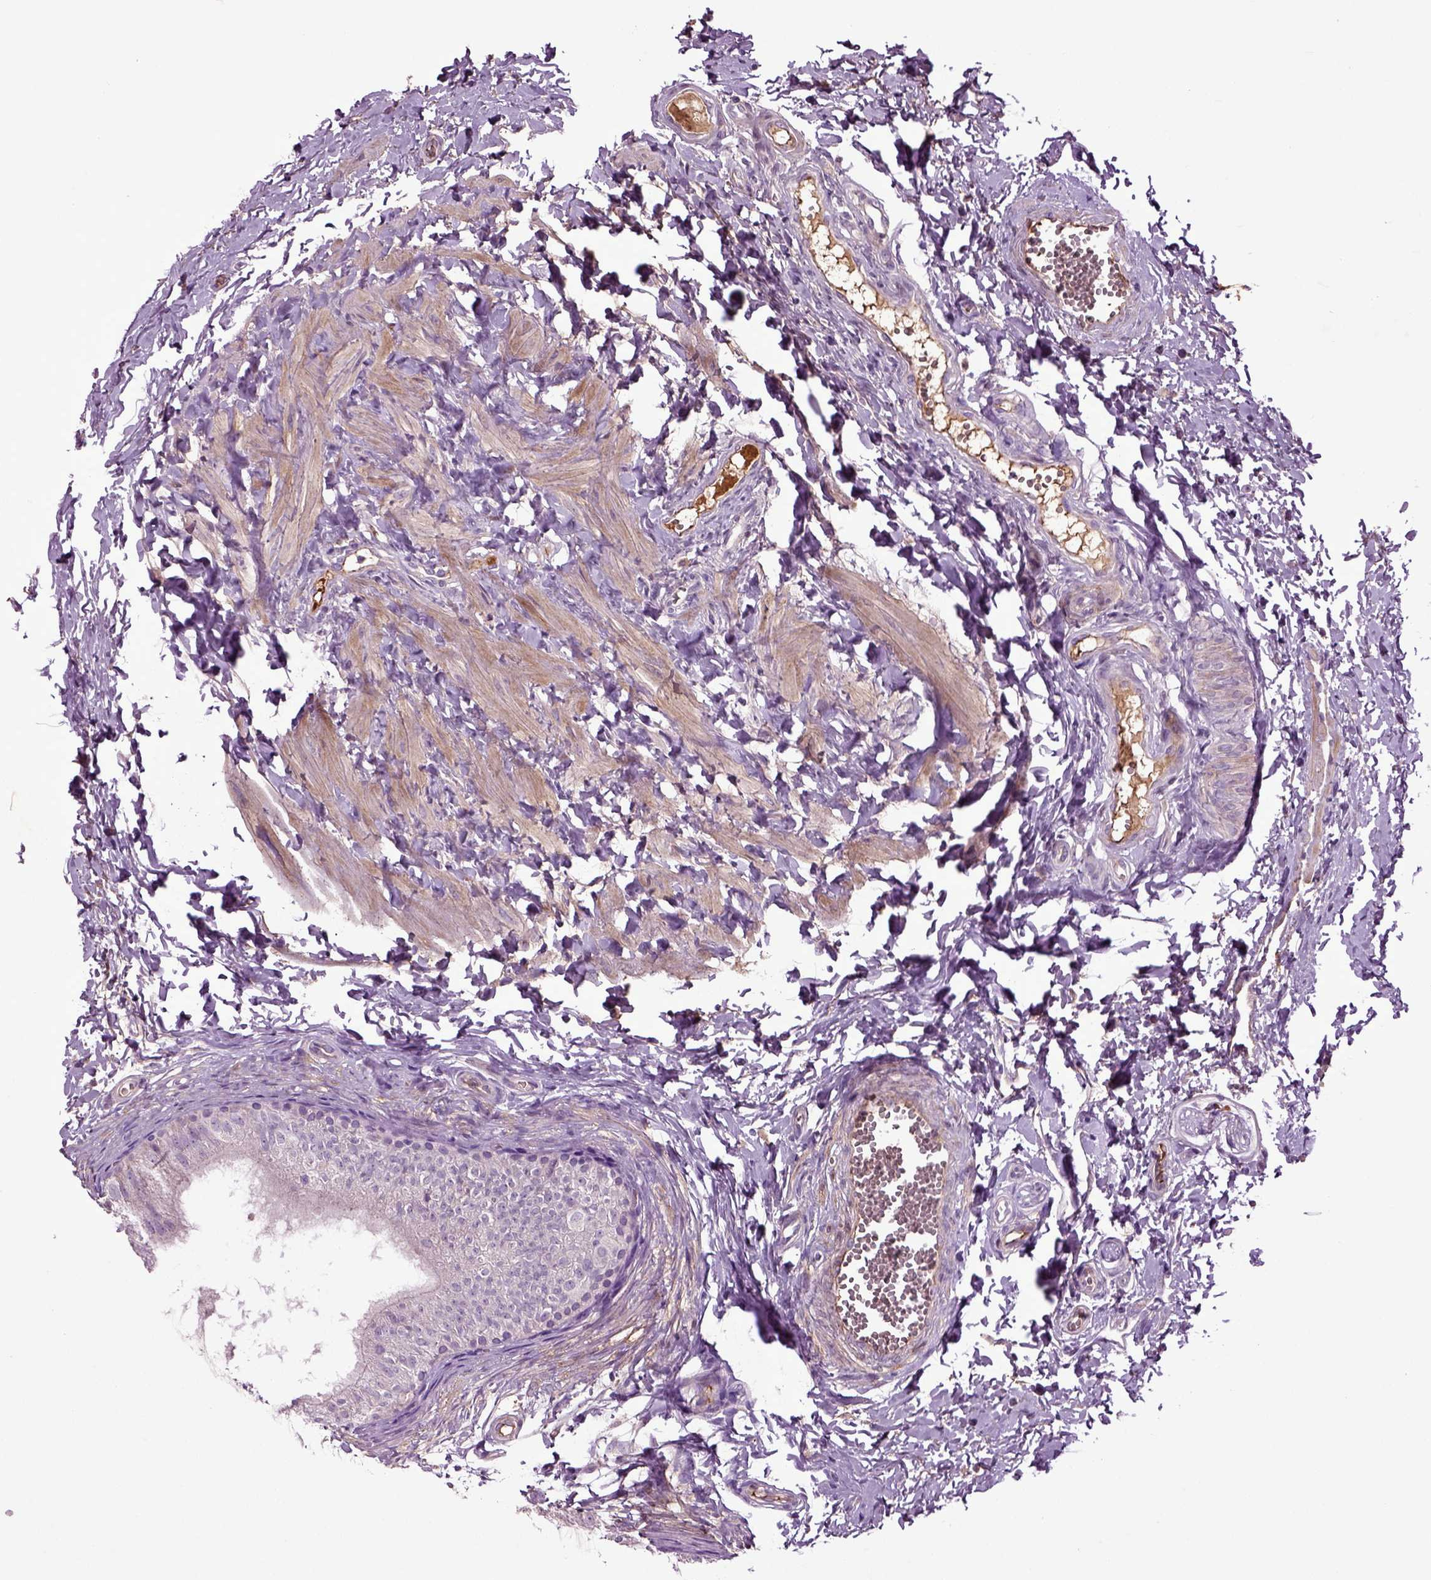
{"staining": {"intensity": "negative", "quantity": "none", "location": "none"}, "tissue": "epididymis", "cell_type": "Glandular cells", "image_type": "normal", "snomed": [{"axis": "morphology", "description": "Normal tissue, NOS"}, {"axis": "topography", "description": "Epididymis"}], "caption": "The immunohistochemistry (IHC) histopathology image has no significant expression in glandular cells of epididymis.", "gene": "SPON1", "patient": {"sex": "male", "age": 22}}